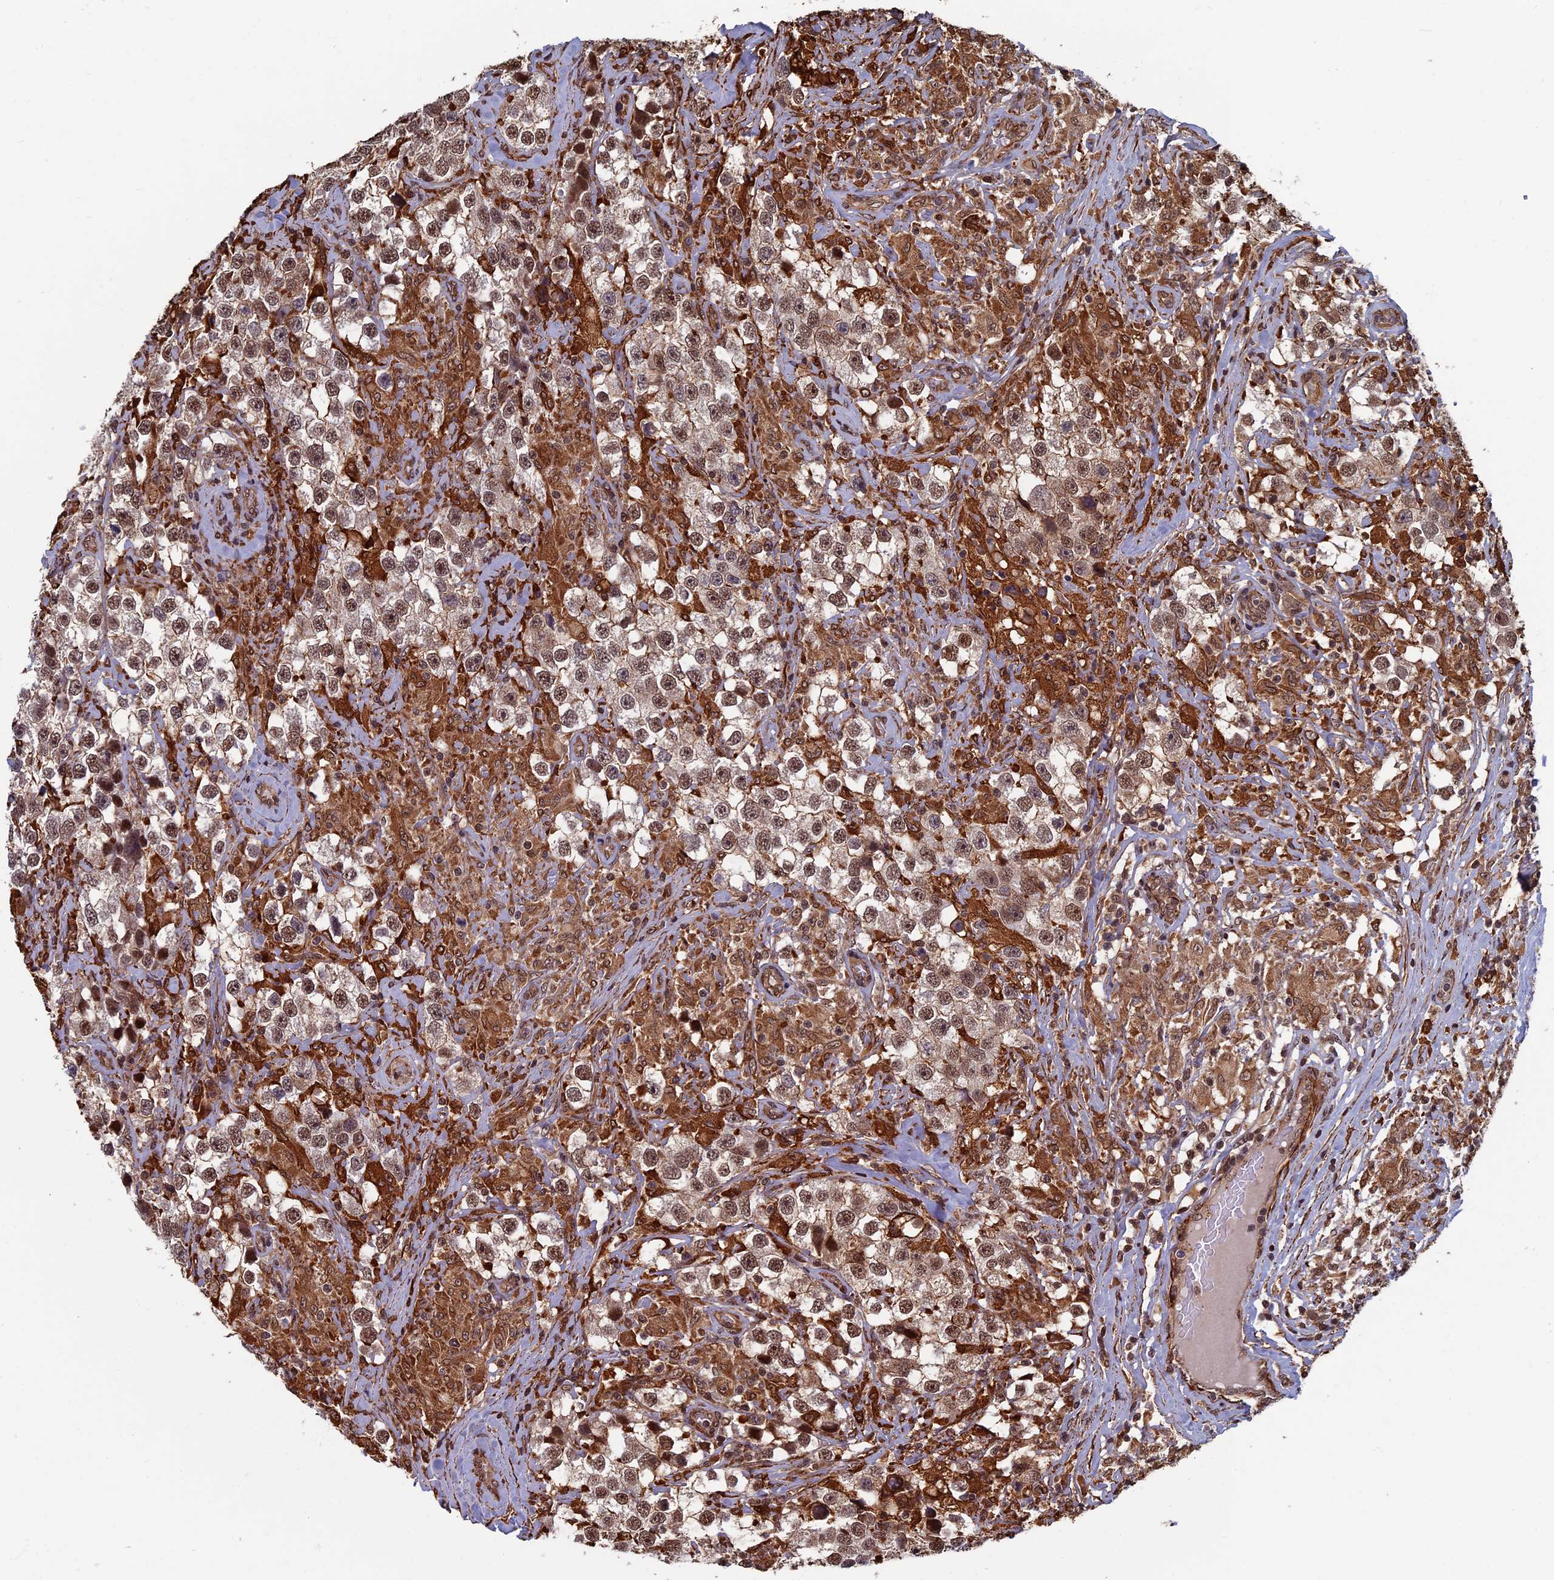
{"staining": {"intensity": "weak", "quantity": ">75%", "location": "cytoplasmic/membranous,nuclear"}, "tissue": "testis cancer", "cell_type": "Tumor cells", "image_type": "cancer", "snomed": [{"axis": "morphology", "description": "Seminoma, NOS"}, {"axis": "topography", "description": "Testis"}], "caption": "This histopathology image exhibits testis seminoma stained with IHC to label a protein in brown. The cytoplasmic/membranous and nuclear of tumor cells show weak positivity for the protein. Nuclei are counter-stained blue.", "gene": "CTDP1", "patient": {"sex": "male", "age": 46}}